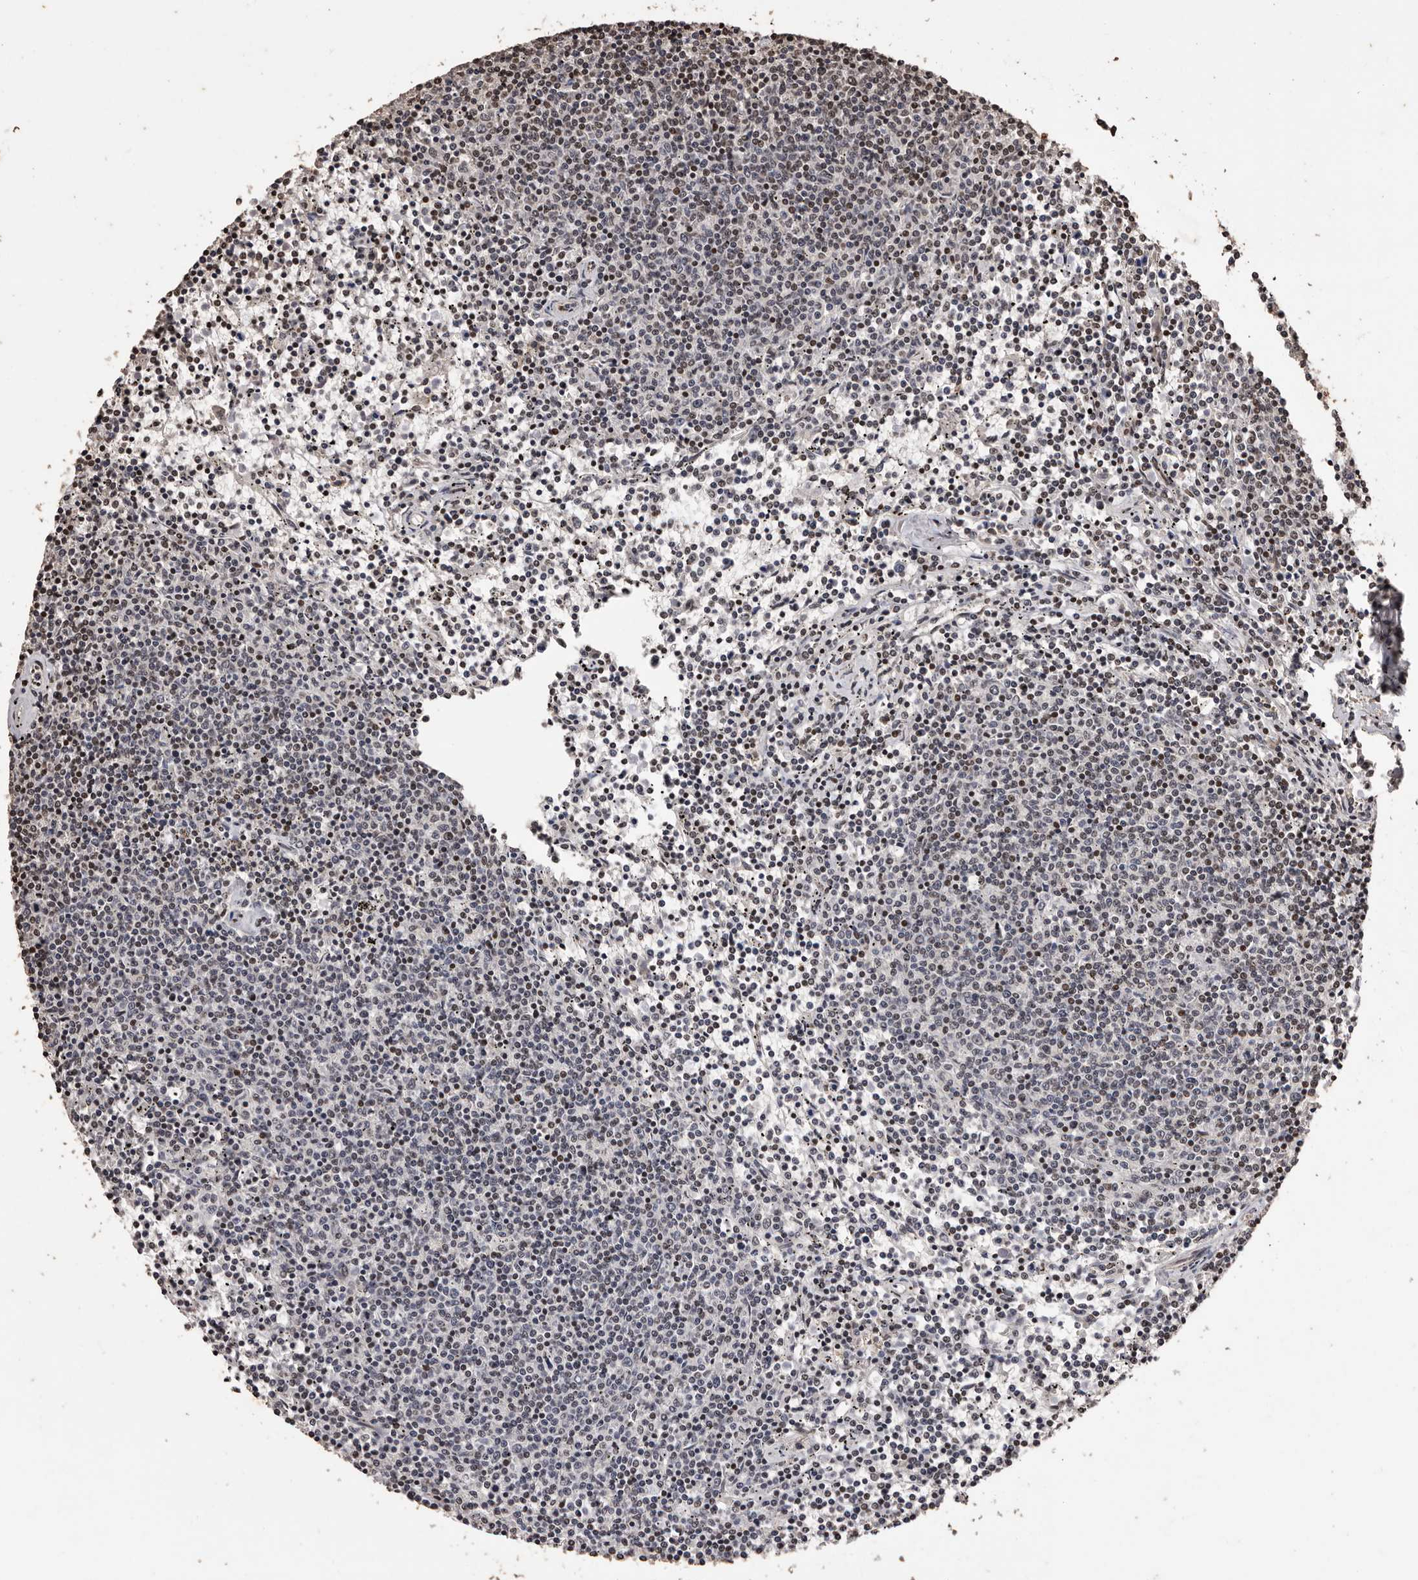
{"staining": {"intensity": "negative", "quantity": "none", "location": "none"}, "tissue": "lymphoma", "cell_type": "Tumor cells", "image_type": "cancer", "snomed": [{"axis": "morphology", "description": "Malignant lymphoma, non-Hodgkin's type, Low grade"}, {"axis": "topography", "description": "Spleen"}], "caption": "Human low-grade malignant lymphoma, non-Hodgkin's type stained for a protein using IHC demonstrates no staining in tumor cells.", "gene": "NAV1", "patient": {"sex": "female", "age": 50}}